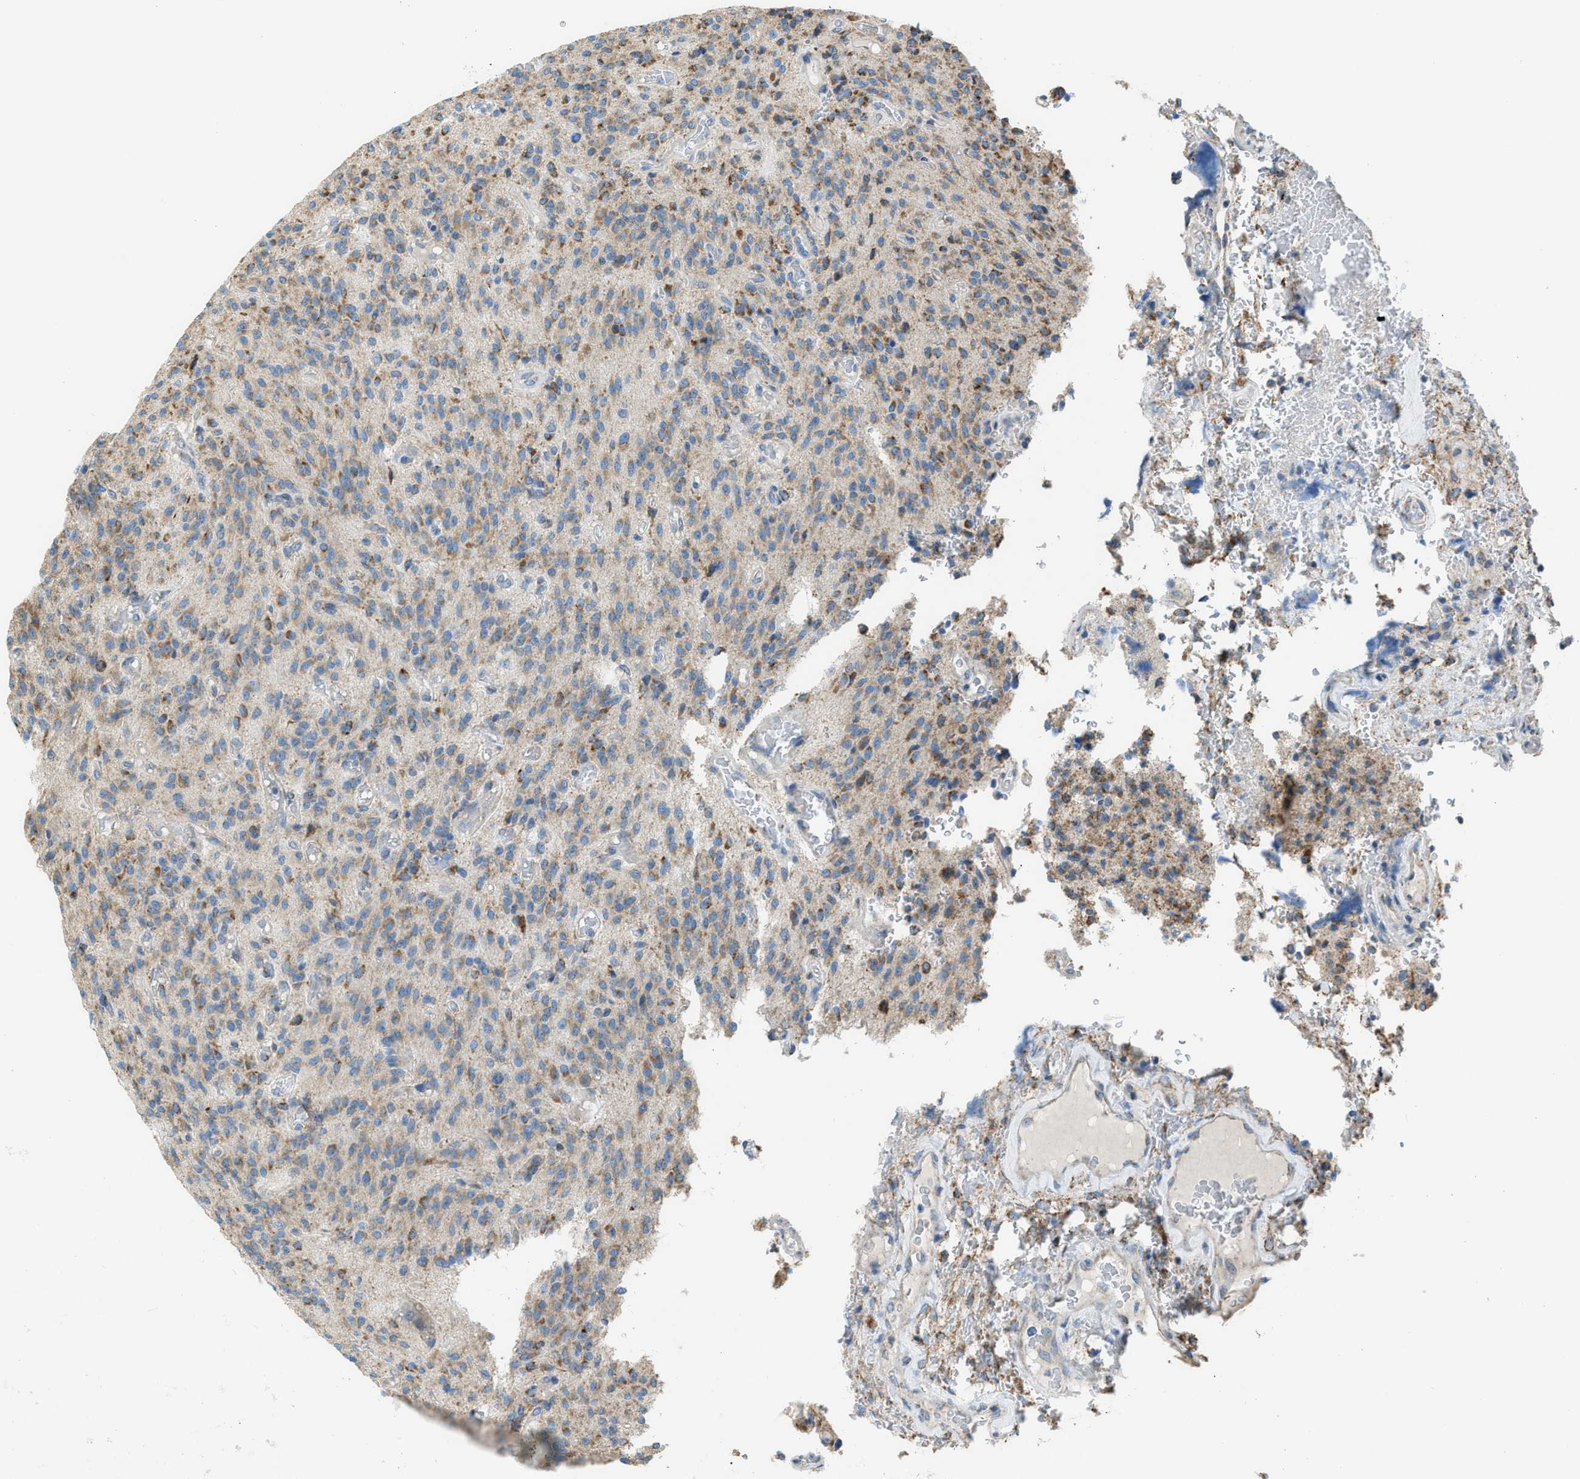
{"staining": {"intensity": "moderate", "quantity": ">75%", "location": "cytoplasmic/membranous"}, "tissue": "glioma", "cell_type": "Tumor cells", "image_type": "cancer", "snomed": [{"axis": "morphology", "description": "Glioma, malignant, High grade"}, {"axis": "topography", "description": "Brain"}], "caption": "Glioma tissue reveals moderate cytoplasmic/membranous expression in about >75% of tumor cells, visualized by immunohistochemistry. The staining was performed using DAB (3,3'-diaminobenzidine) to visualize the protein expression in brown, while the nuclei were stained in blue with hematoxylin (Magnification: 20x).", "gene": "SMIM20", "patient": {"sex": "male", "age": 34}}